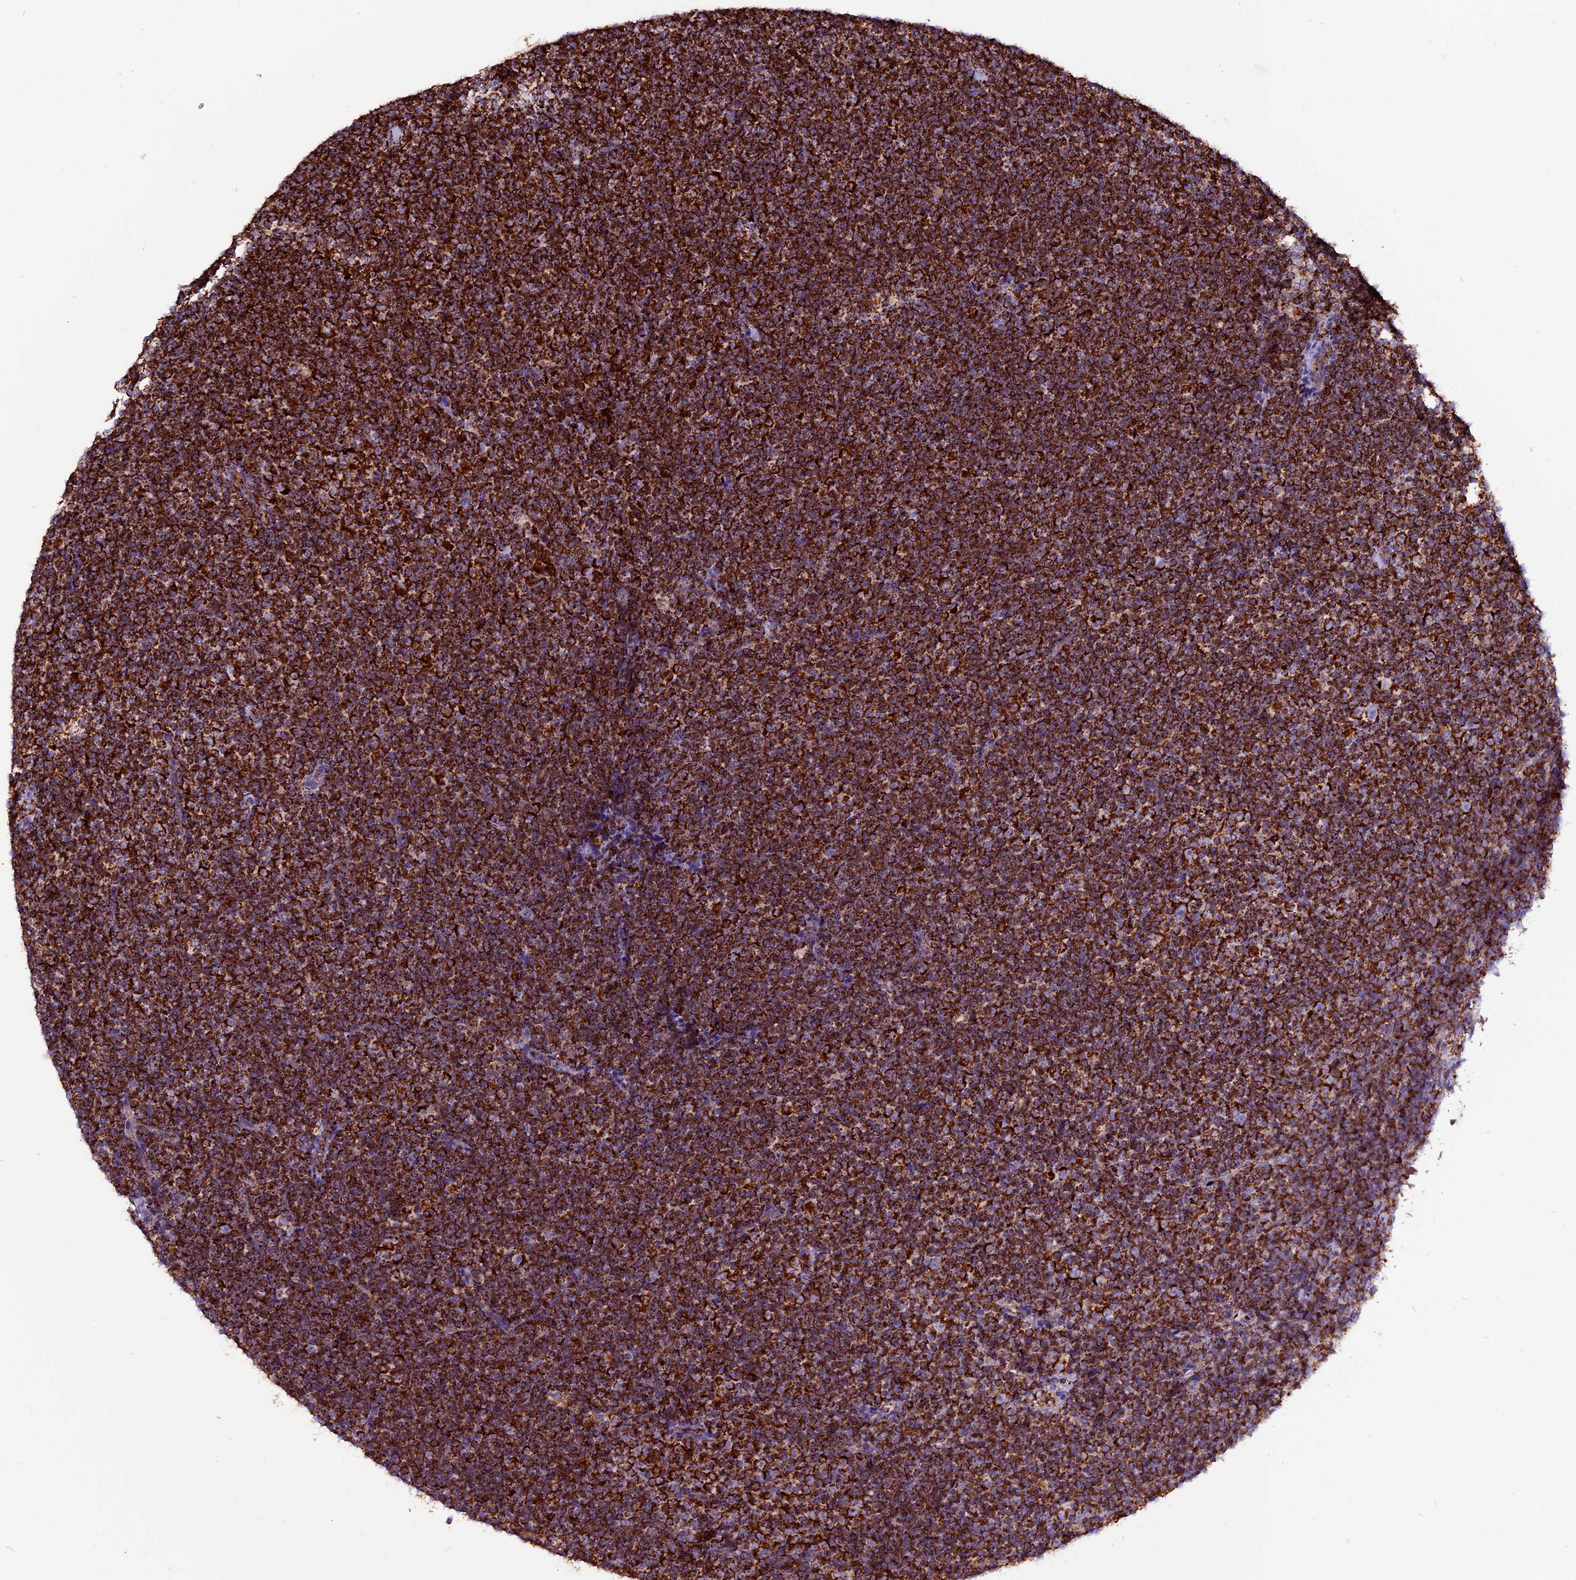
{"staining": {"intensity": "strong", "quantity": ">75%", "location": "cytoplasmic/membranous"}, "tissue": "lymphoma", "cell_type": "Tumor cells", "image_type": "cancer", "snomed": [{"axis": "morphology", "description": "Malignant lymphoma, non-Hodgkin's type, Low grade"}, {"axis": "topography", "description": "Lymph node"}], "caption": "Malignant lymphoma, non-Hodgkin's type (low-grade) stained for a protein (brown) displays strong cytoplasmic/membranous positive staining in about >75% of tumor cells.", "gene": "CX3CL1", "patient": {"sex": "female", "age": 67}}